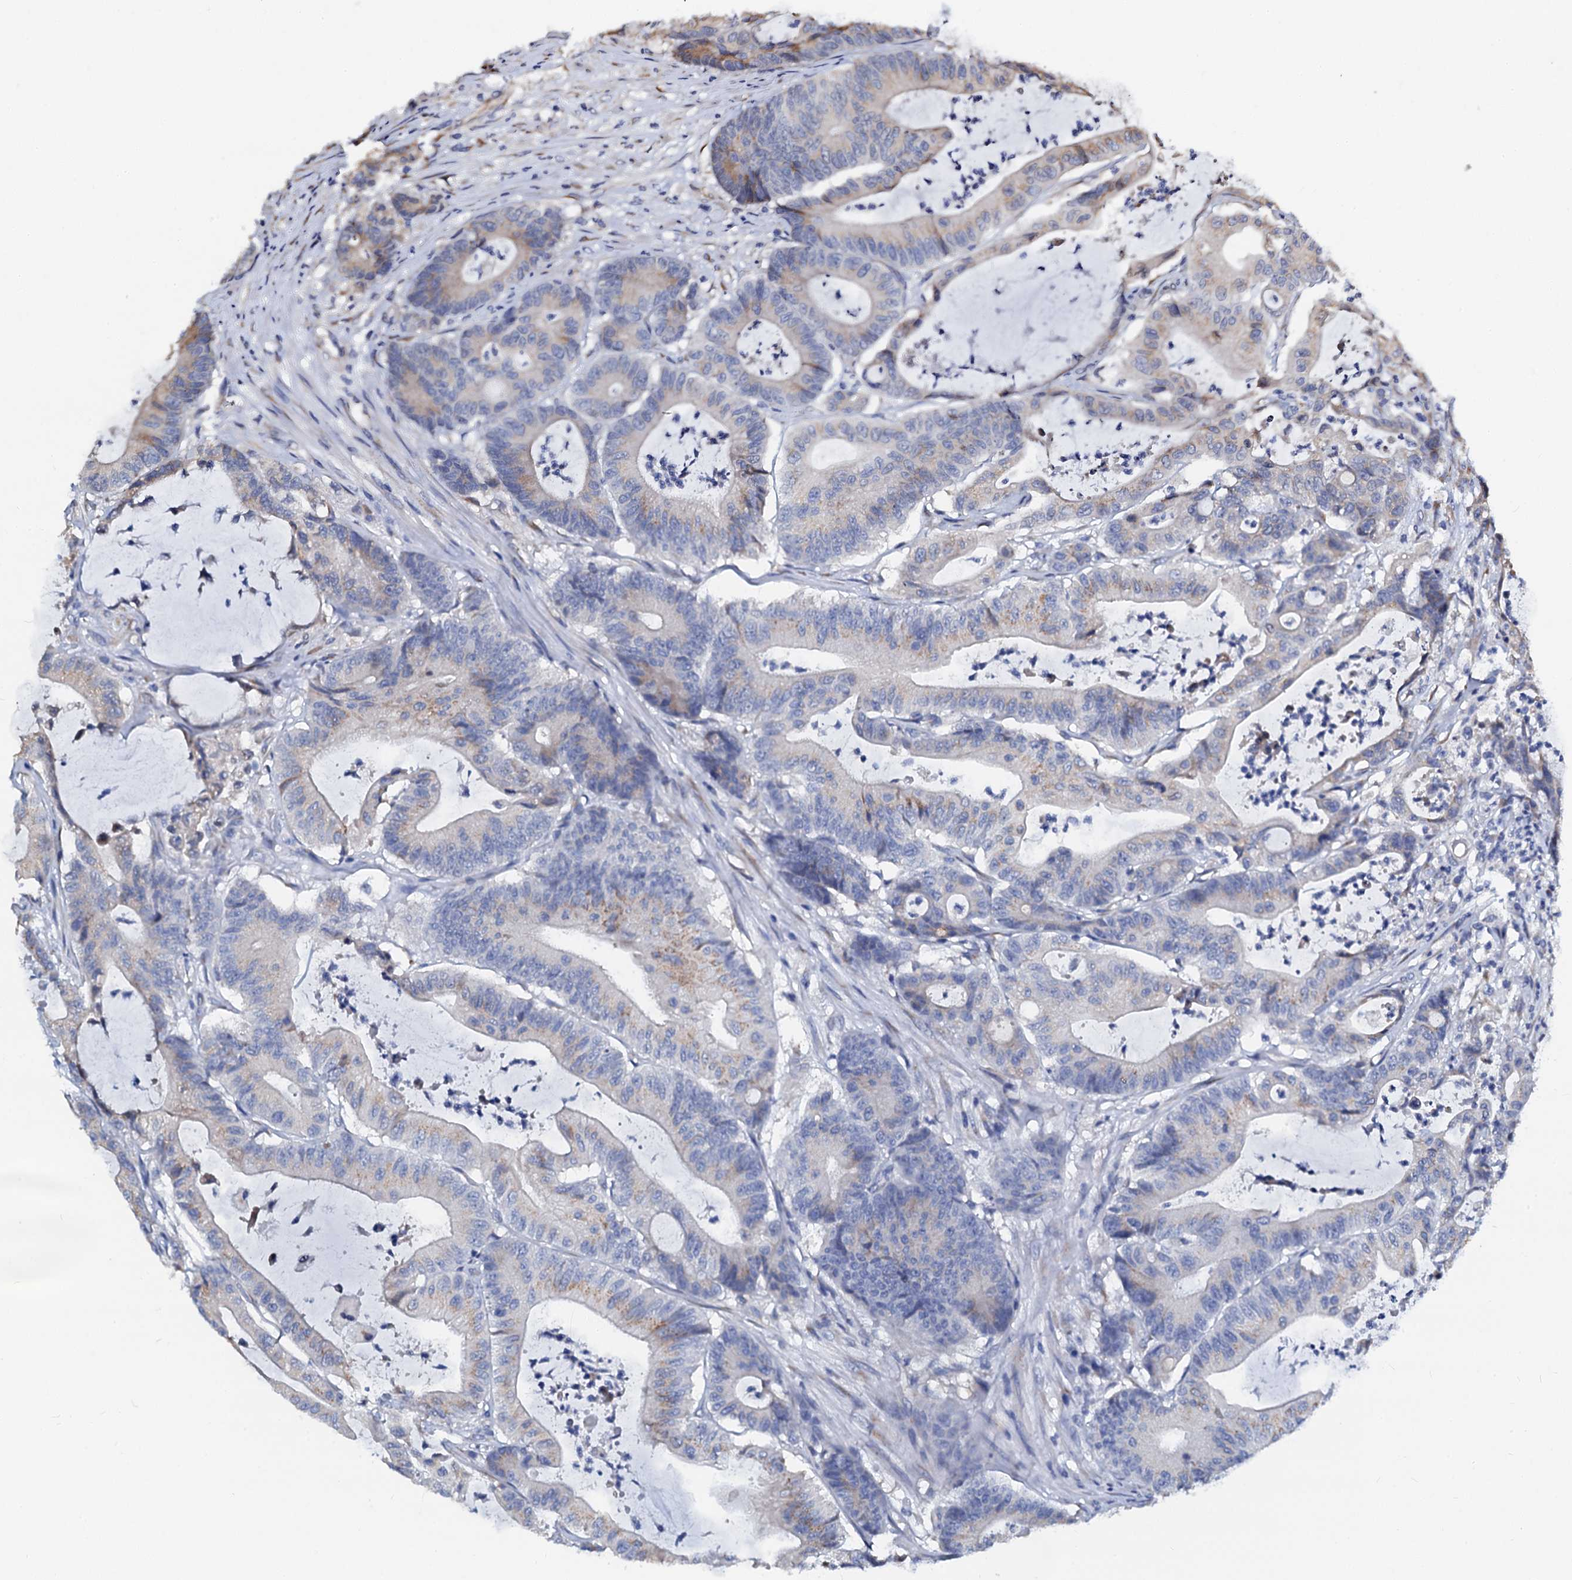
{"staining": {"intensity": "weak", "quantity": "<25%", "location": "cytoplasmic/membranous"}, "tissue": "colorectal cancer", "cell_type": "Tumor cells", "image_type": "cancer", "snomed": [{"axis": "morphology", "description": "Adenocarcinoma, NOS"}, {"axis": "topography", "description": "Colon"}], "caption": "High magnification brightfield microscopy of adenocarcinoma (colorectal) stained with DAB (brown) and counterstained with hematoxylin (blue): tumor cells show no significant positivity.", "gene": "AKAP3", "patient": {"sex": "female", "age": 84}}